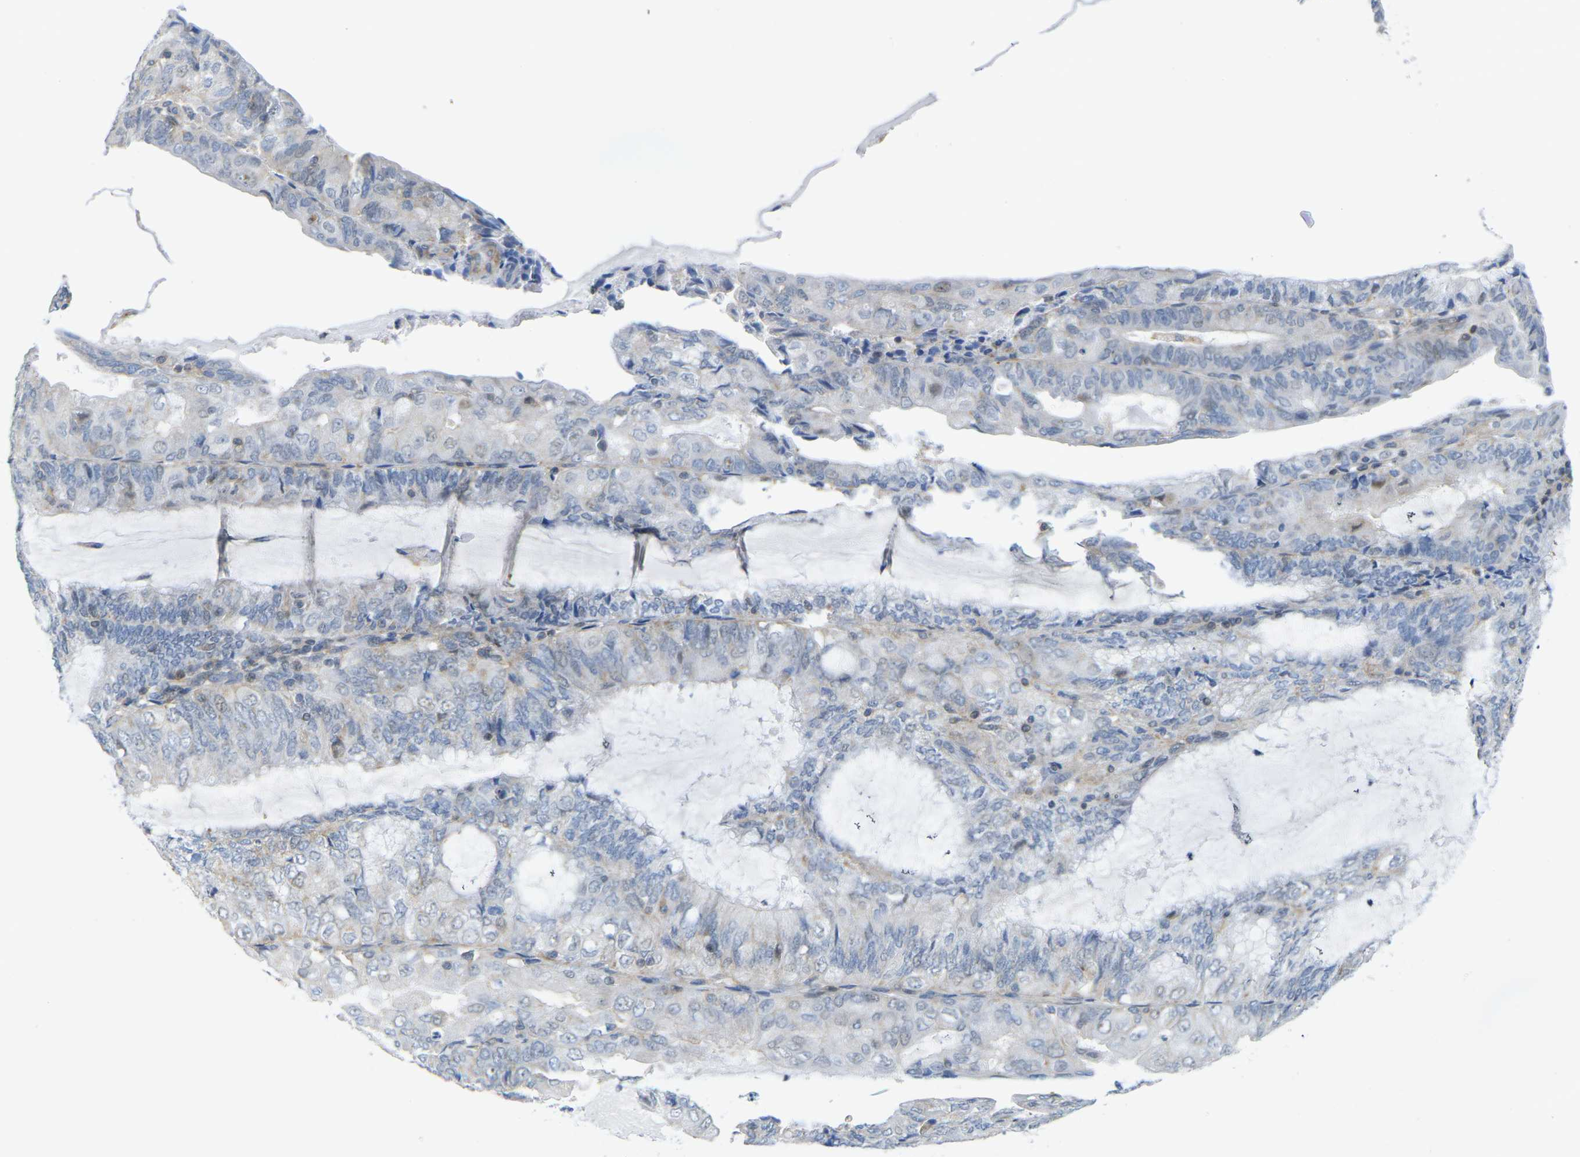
{"staining": {"intensity": "moderate", "quantity": "<25%", "location": "cytoplasmic/membranous"}, "tissue": "endometrial cancer", "cell_type": "Tumor cells", "image_type": "cancer", "snomed": [{"axis": "morphology", "description": "Adenocarcinoma, NOS"}, {"axis": "topography", "description": "Endometrium"}], "caption": "A high-resolution photomicrograph shows immunohistochemistry (IHC) staining of endometrial cancer, which demonstrates moderate cytoplasmic/membranous staining in approximately <25% of tumor cells.", "gene": "OTOF", "patient": {"sex": "female", "age": 81}}